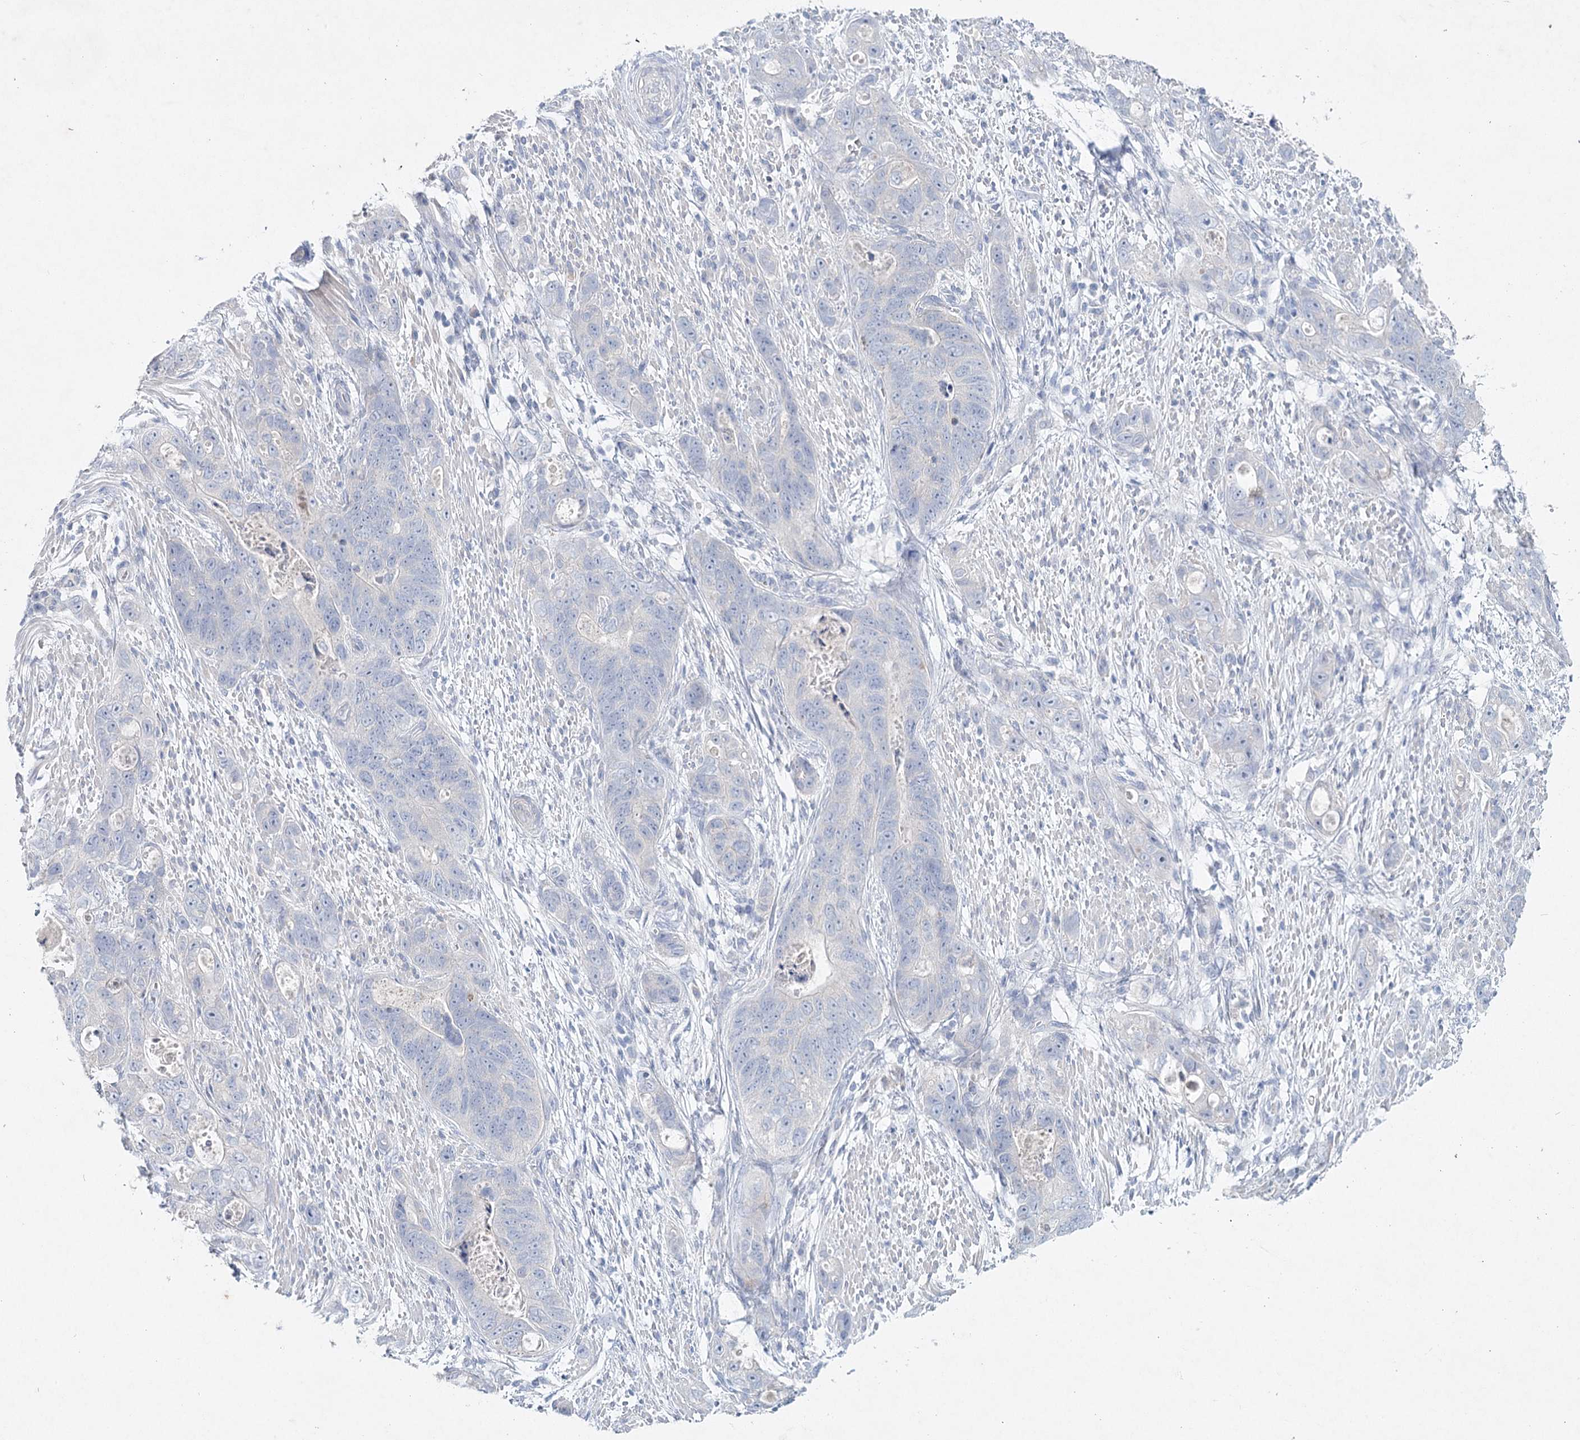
{"staining": {"intensity": "negative", "quantity": "none", "location": "none"}, "tissue": "stomach cancer", "cell_type": "Tumor cells", "image_type": "cancer", "snomed": [{"axis": "morphology", "description": "Adenocarcinoma, NOS"}, {"axis": "topography", "description": "Stomach"}], "caption": "Adenocarcinoma (stomach) was stained to show a protein in brown. There is no significant positivity in tumor cells.", "gene": "MAP3K13", "patient": {"sex": "female", "age": 89}}